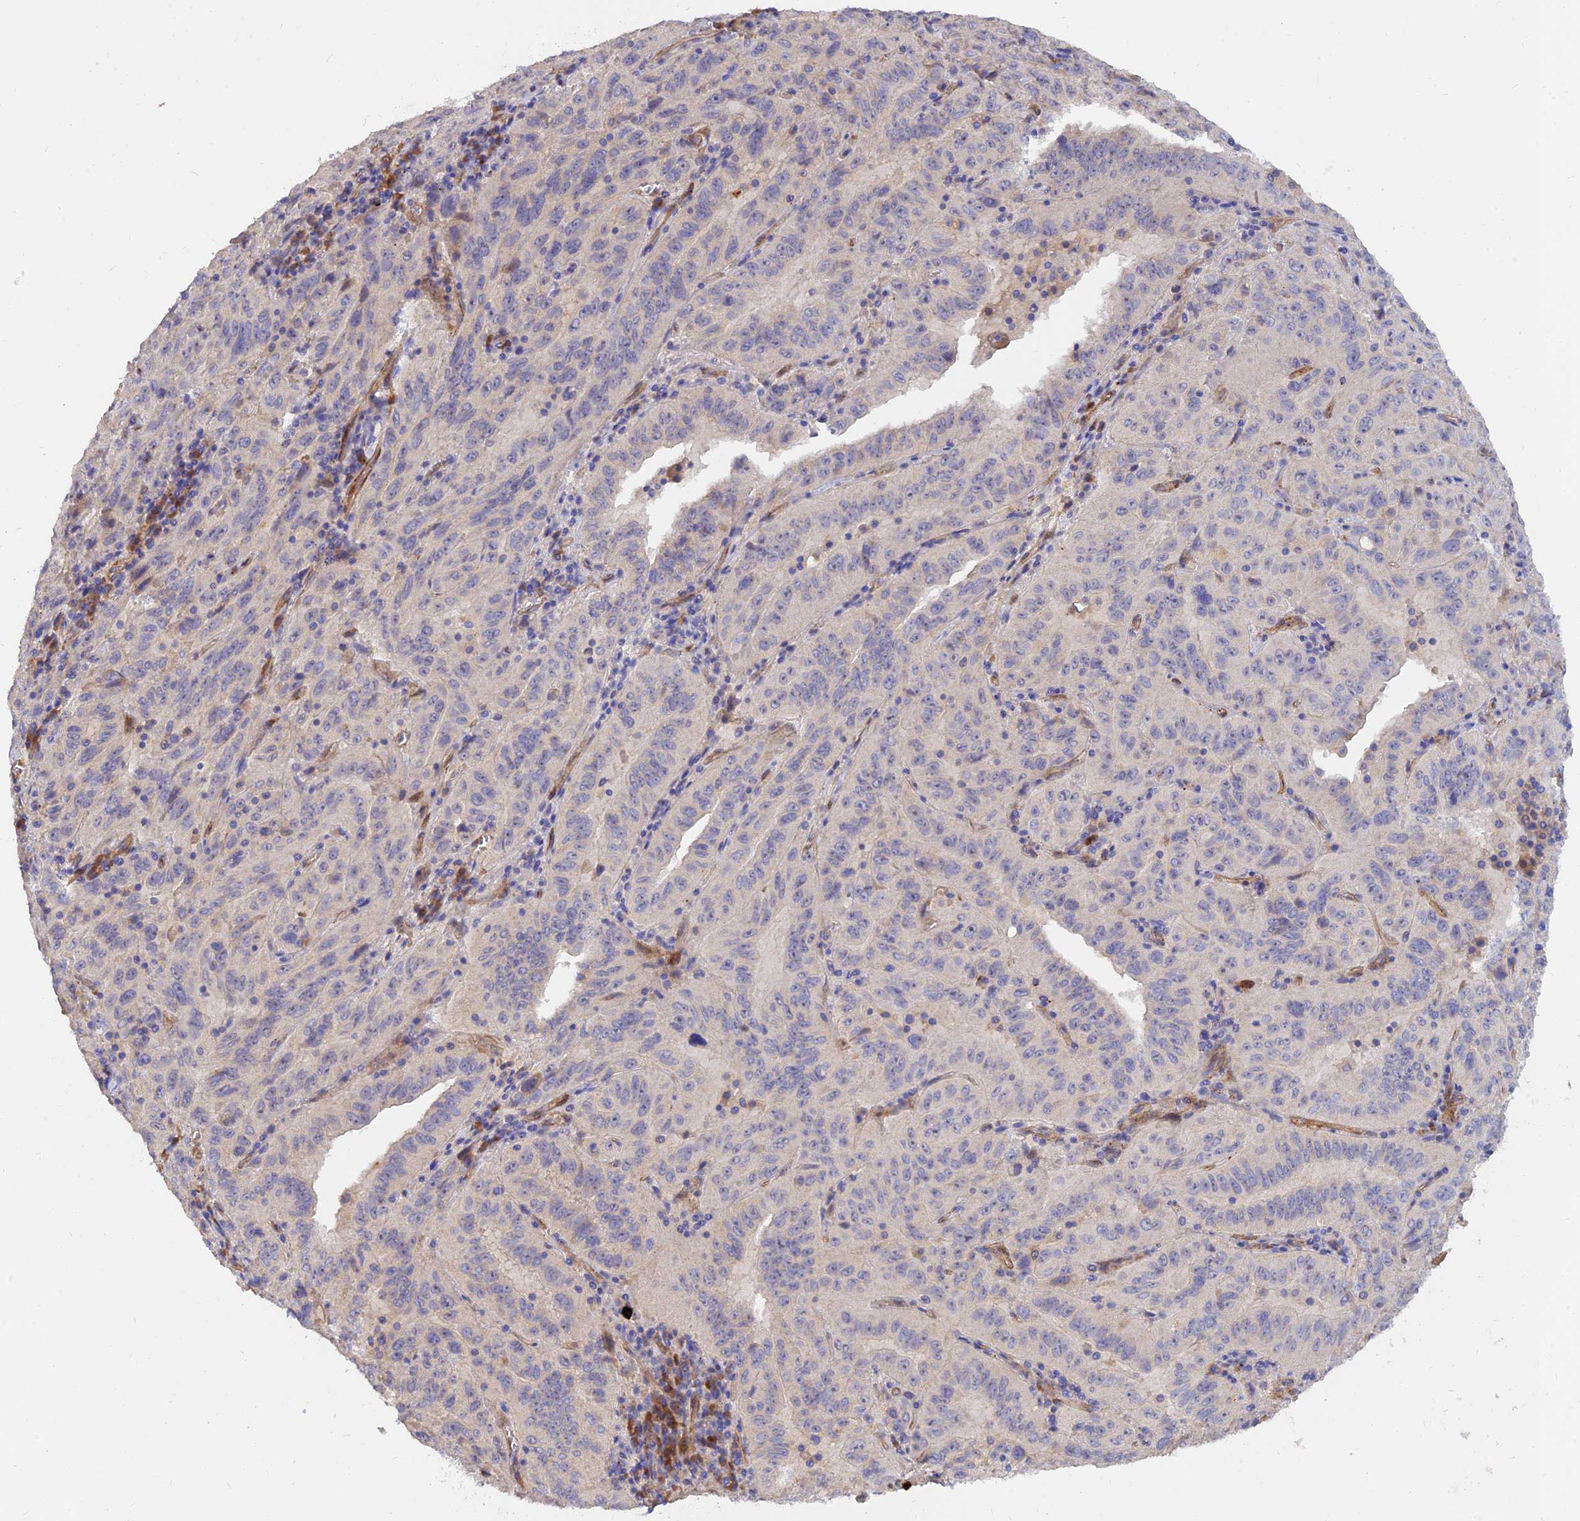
{"staining": {"intensity": "negative", "quantity": "none", "location": "none"}, "tissue": "pancreatic cancer", "cell_type": "Tumor cells", "image_type": "cancer", "snomed": [{"axis": "morphology", "description": "Adenocarcinoma, NOS"}, {"axis": "topography", "description": "Pancreas"}], "caption": "High power microscopy photomicrograph of an IHC histopathology image of adenocarcinoma (pancreatic), revealing no significant expression in tumor cells. The staining was performed using DAB (3,3'-diaminobenzidine) to visualize the protein expression in brown, while the nuclei were stained in blue with hematoxylin (Magnification: 20x).", "gene": "MRPL35", "patient": {"sex": "male", "age": 63}}